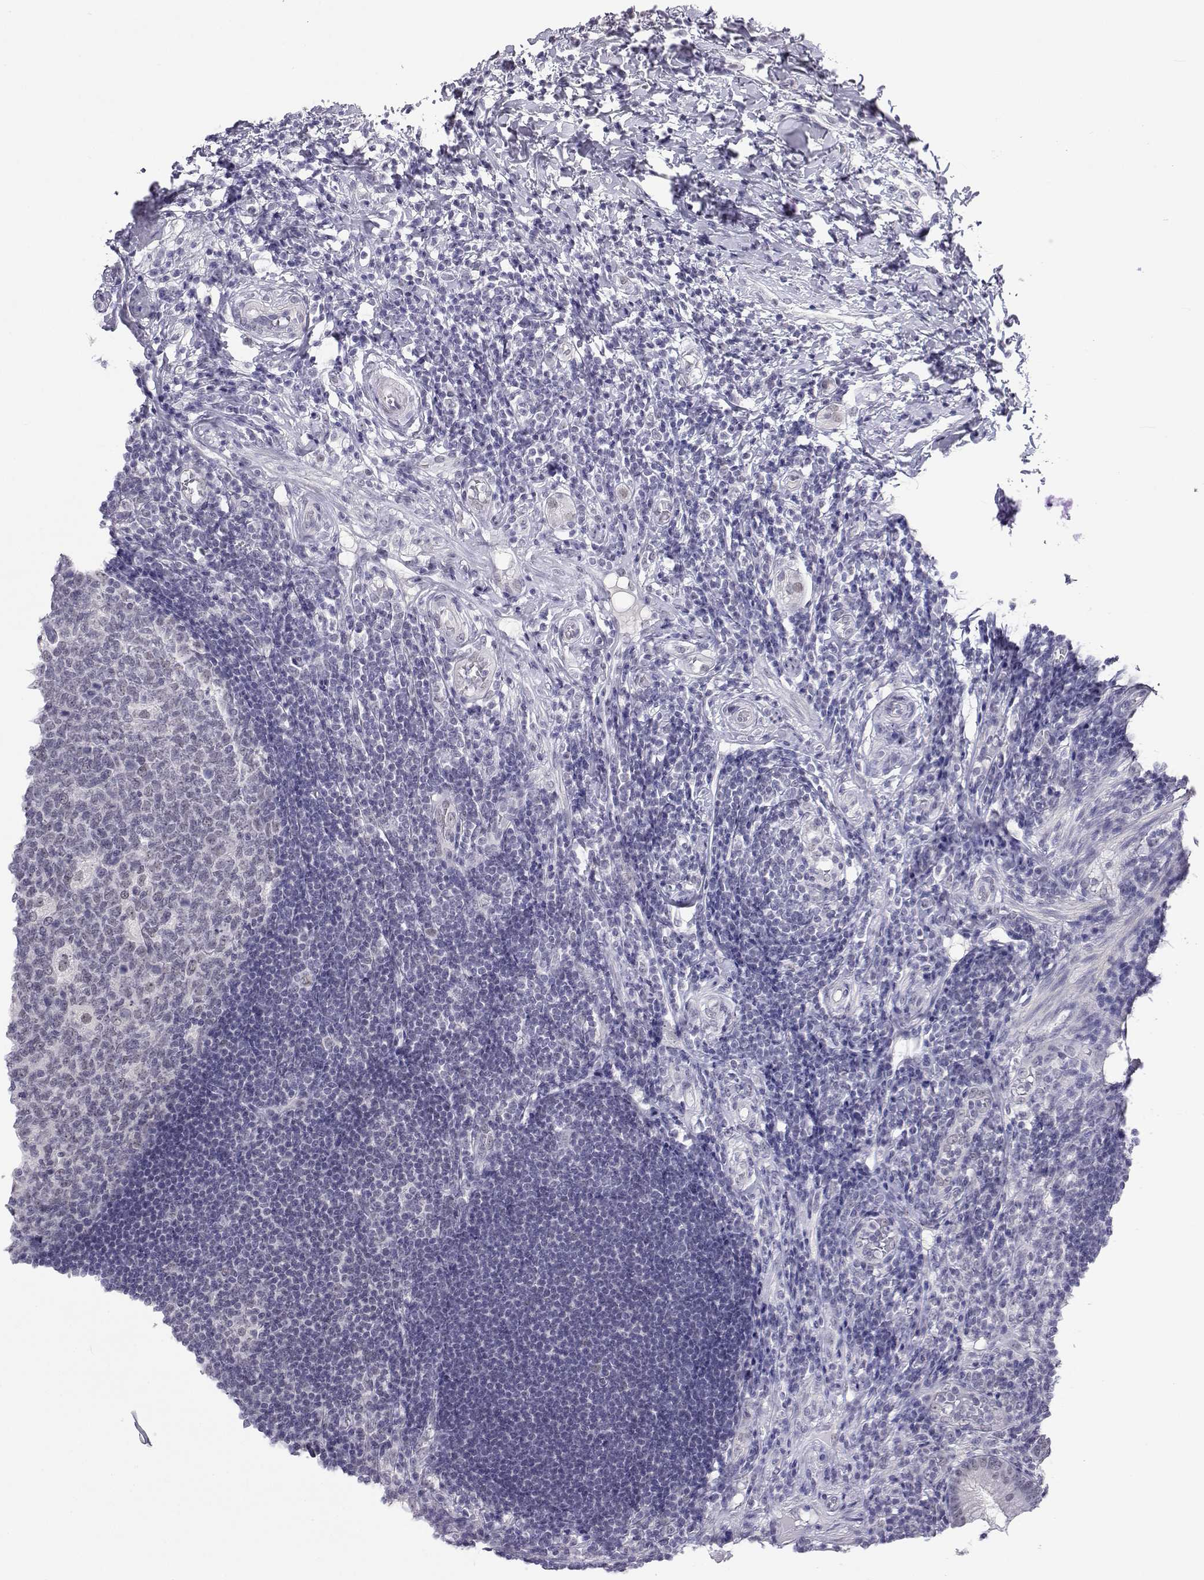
{"staining": {"intensity": "negative", "quantity": "none", "location": "none"}, "tissue": "appendix", "cell_type": "Glandular cells", "image_type": "normal", "snomed": [{"axis": "morphology", "description": "Normal tissue, NOS"}, {"axis": "morphology", "description": "Inflammation, NOS"}, {"axis": "topography", "description": "Appendix"}], "caption": "Photomicrograph shows no protein positivity in glandular cells of normal appendix. (Stains: DAB immunohistochemistry (IHC) with hematoxylin counter stain, Microscopy: brightfield microscopy at high magnification).", "gene": "MED26", "patient": {"sex": "male", "age": 16}}